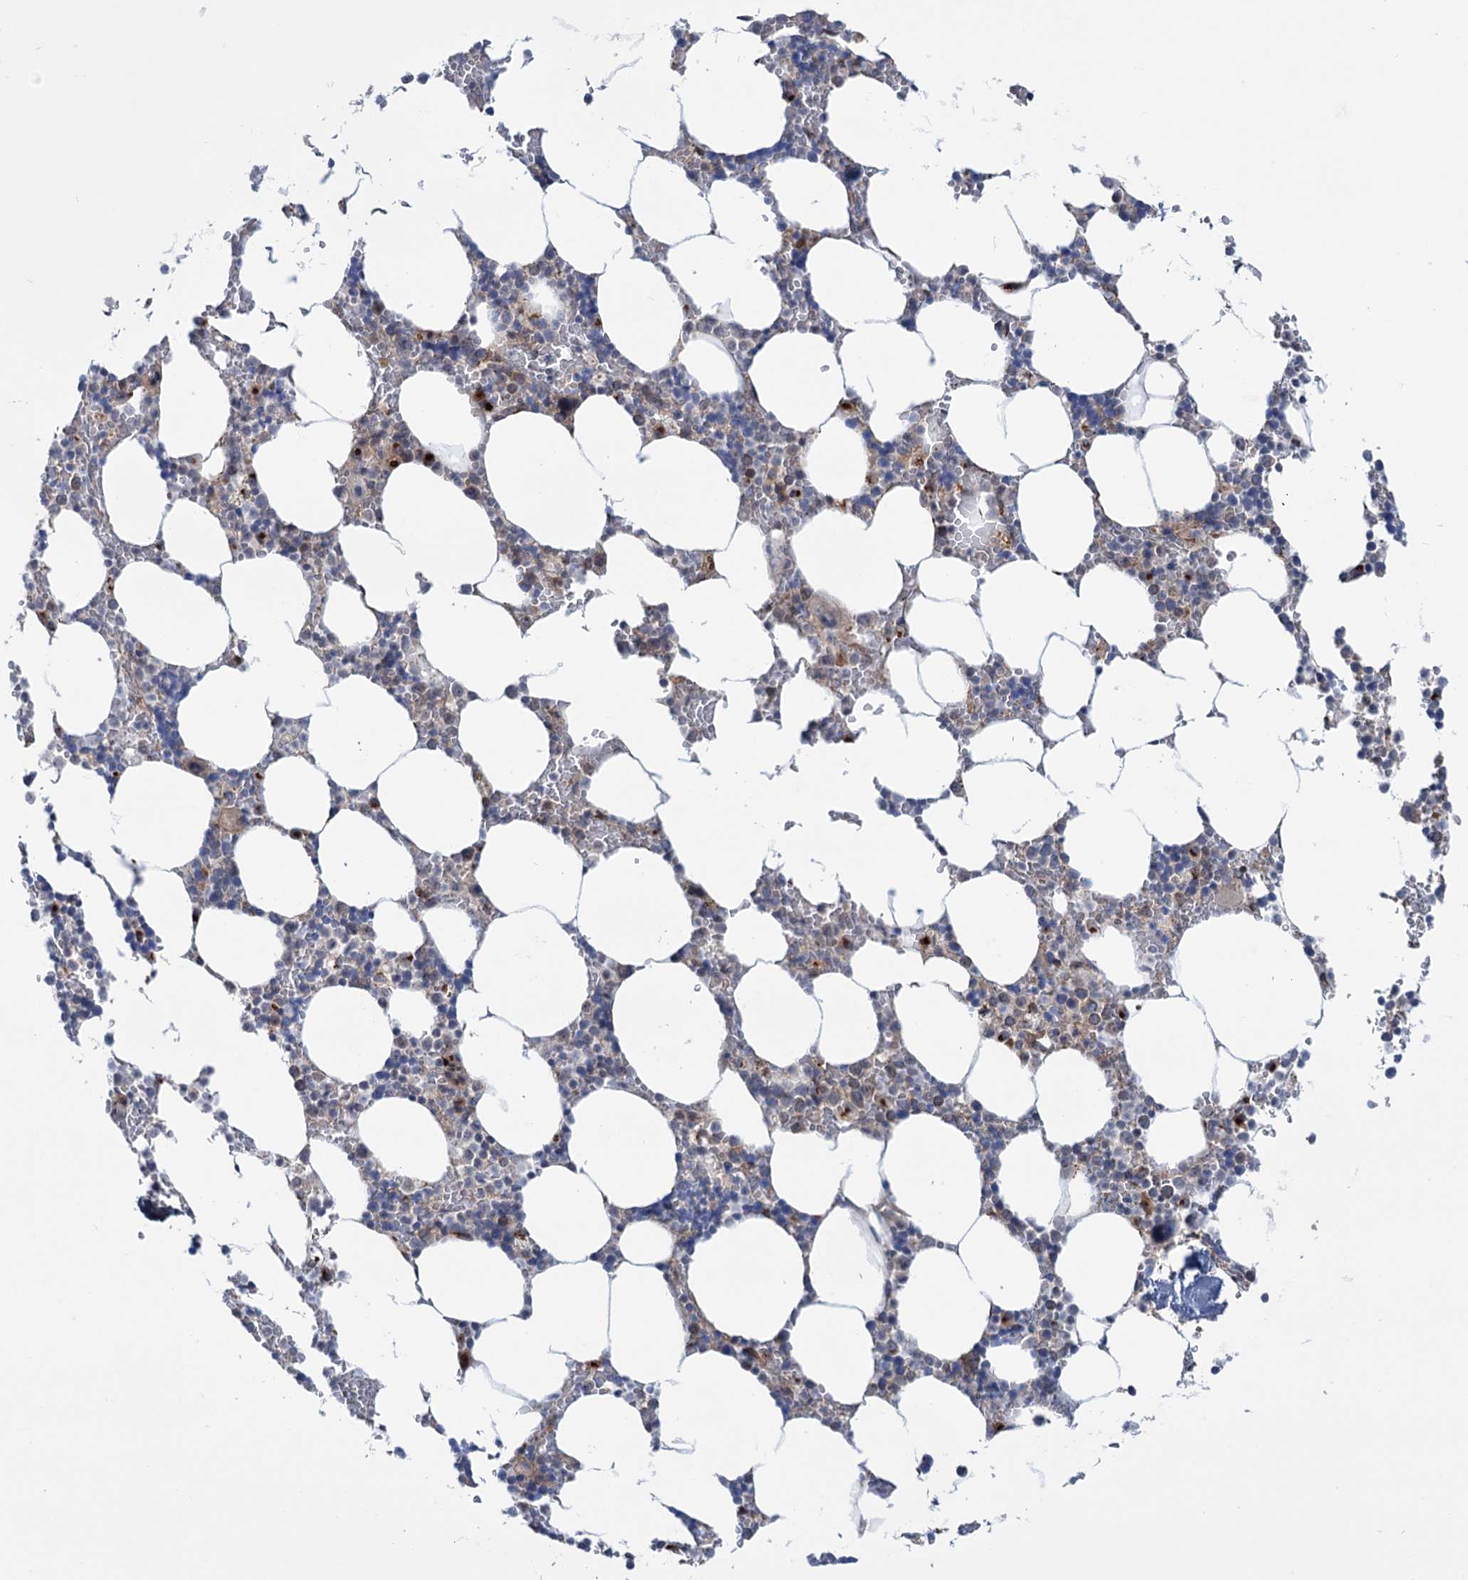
{"staining": {"intensity": "moderate", "quantity": "<25%", "location": "nuclear"}, "tissue": "bone marrow", "cell_type": "Hematopoietic cells", "image_type": "normal", "snomed": [{"axis": "morphology", "description": "Normal tissue, NOS"}, {"axis": "topography", "description": "Bone marrow"}], "caption": "The micrograph reveals a brown stain indicating the presence of a protein in the nuclear of hematopoietic cells in bone marrow. The protein is stained brown, and the nuclei are stained in blue (DAB (3,3'-diaminobenzidine) IHC with brightfield microscopy, high magnification).", "gene": "ELP4", "patient": {"sex": "male", "age": 70}}